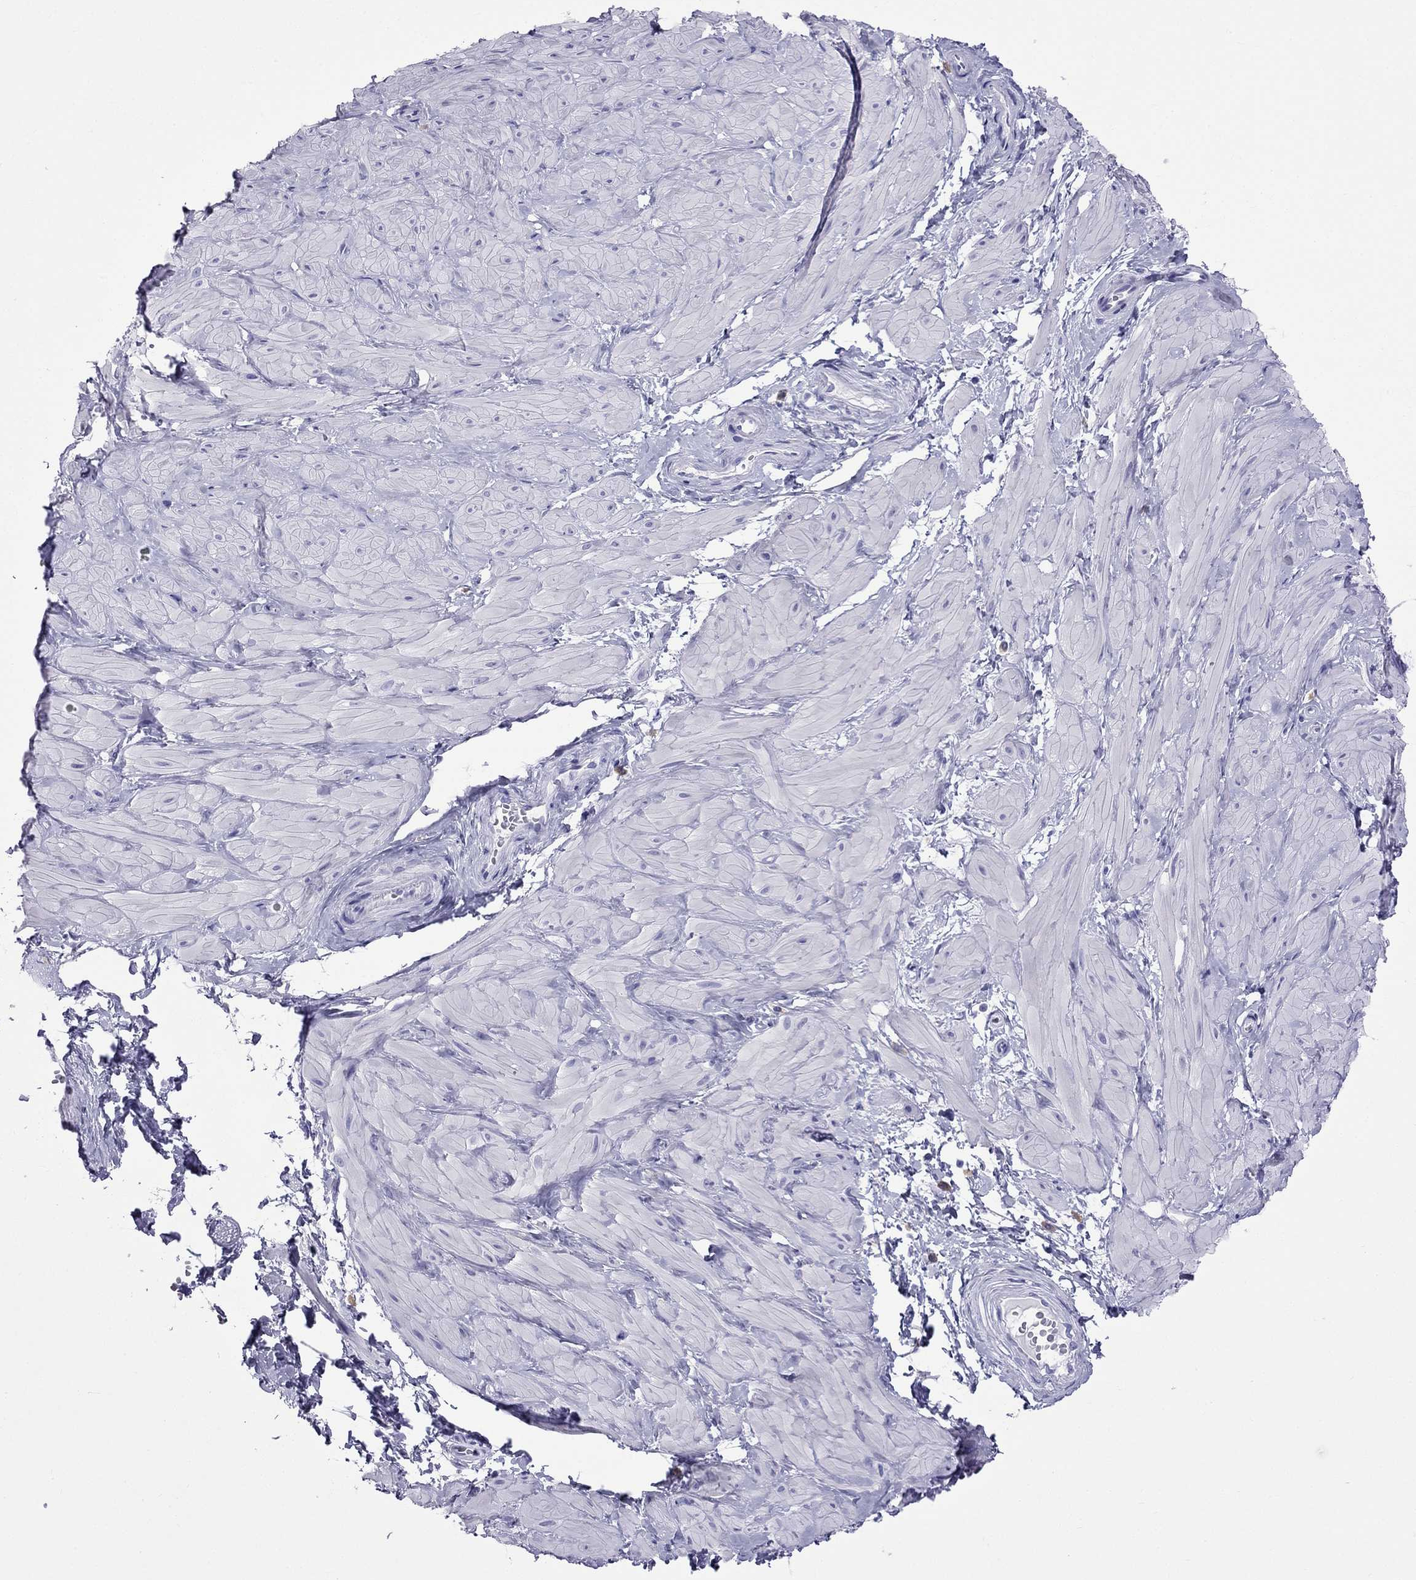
{"staining": {"intensity": "negative", "quantity": "none", "location": "none"}, "tissue": "adipose tissue", "cell_type": "Adipocytes", "image_type": "normal", "snomed": [{"axis": "morphology", "description": "Normal tissue, NOS"}, {"axis": "topography", "description": "Smooth muscle"}, {"axis": "topography", "description": "Peripheral nerve tissue"}], "caption": "Immunohistochemical staining of normal adipose tissue reveals no significant positivity in adipocytes. The staining is performed using DAB brown chromogen with nuclei counter-stained in using hematoxylin.", "gene": "ARR3", "patient": {"sex": "male", "age": 22}}